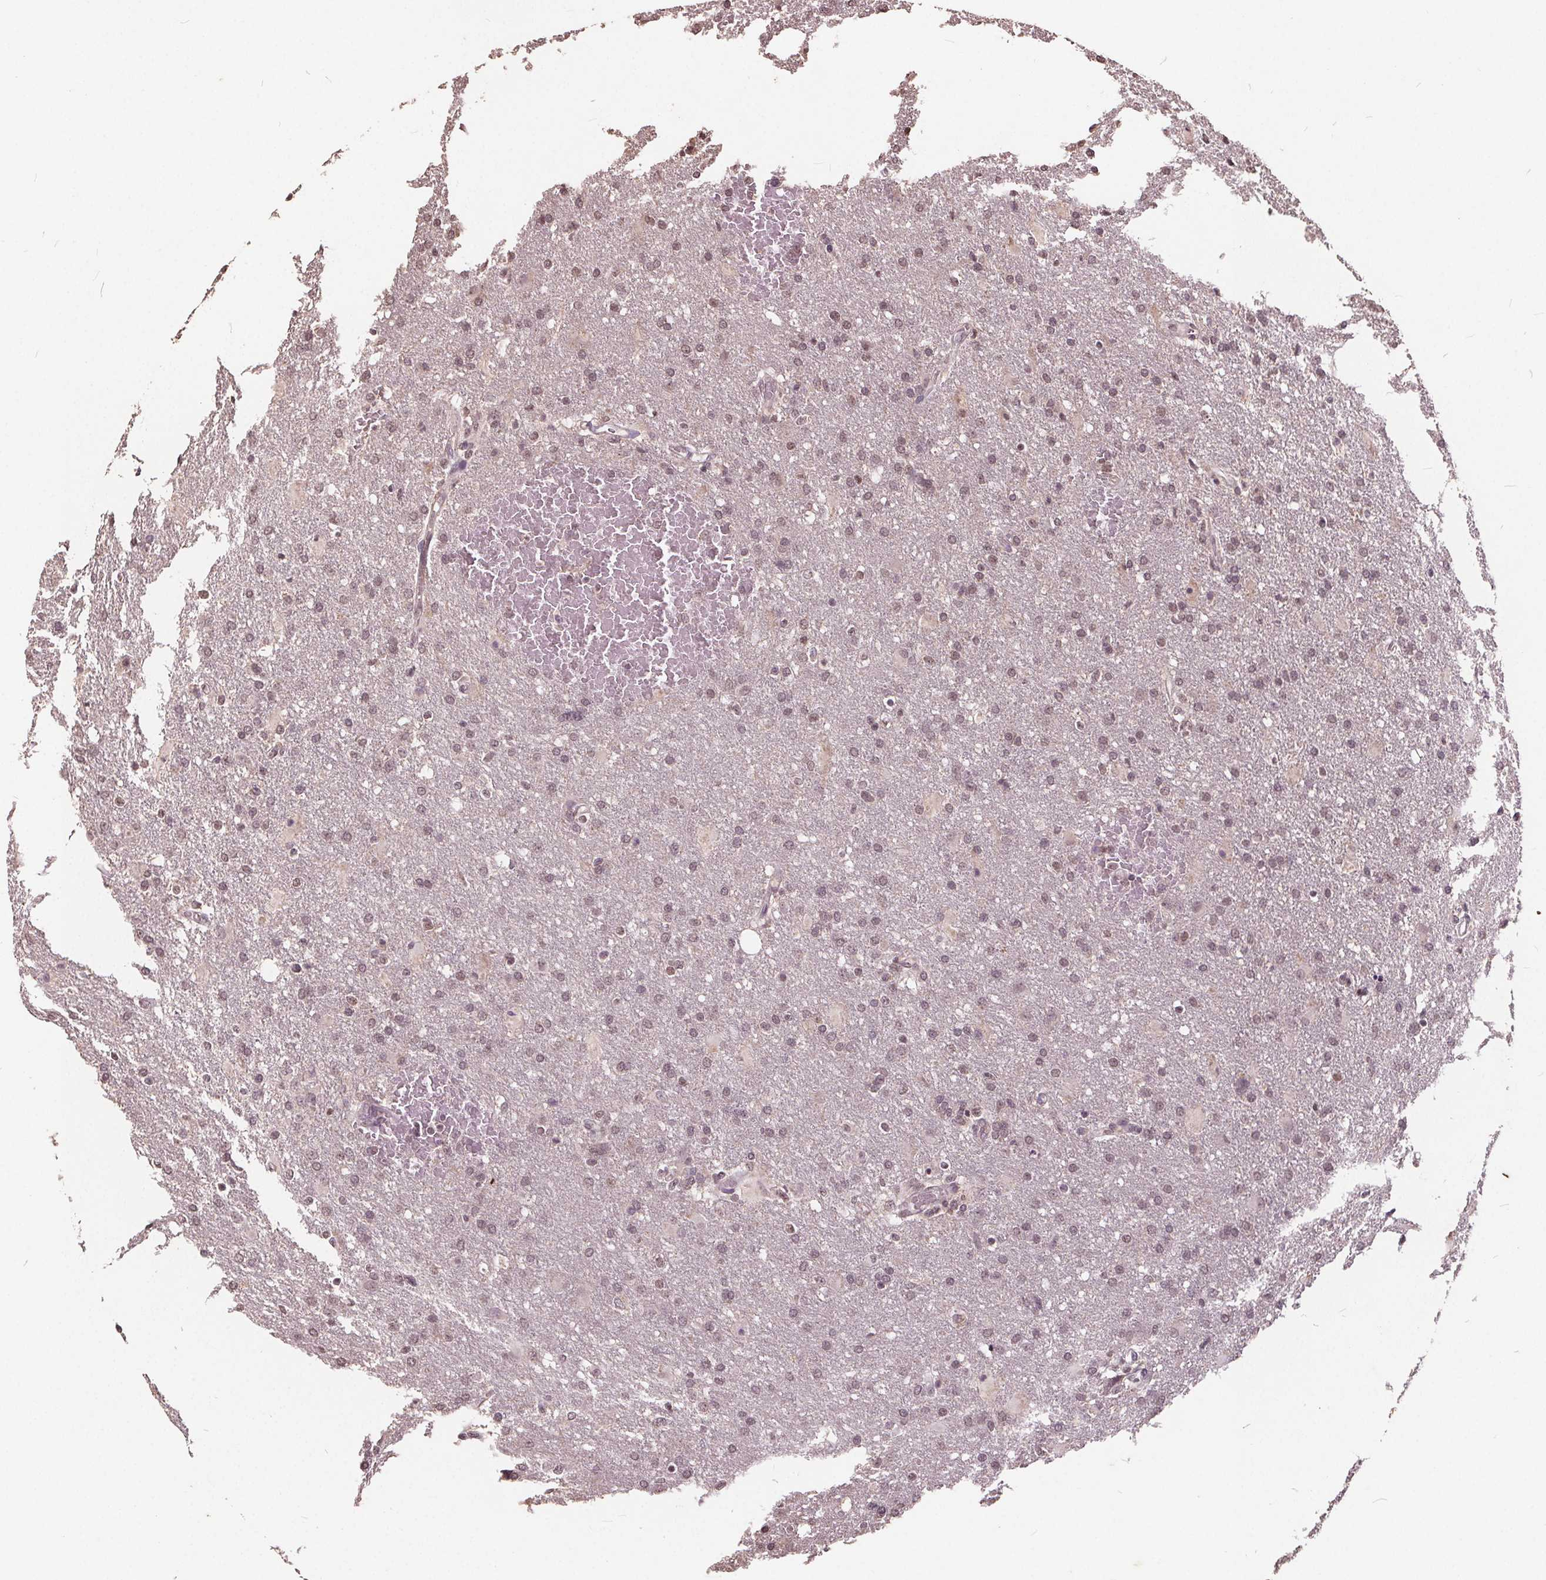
{"staining": {"intensity": "weak", "quantity": "25%-75%", "location": "nuclear"}, "tissue": "glioma", "cell_type": "Tumor cells", "image_type": "cancer", "snomed": [{"axis": "morphology", "description": "Glioma, malignant, High grade"}, {"axis": "topography", "description": "Brain"}], "caption": "Immunohistochemical staining of glioma reveals low levels of weak nuclear expression in about 25%-75% of tumor cells.", "gene": "DNMT3B", "patient": {"sex": "male", "age": 68}}